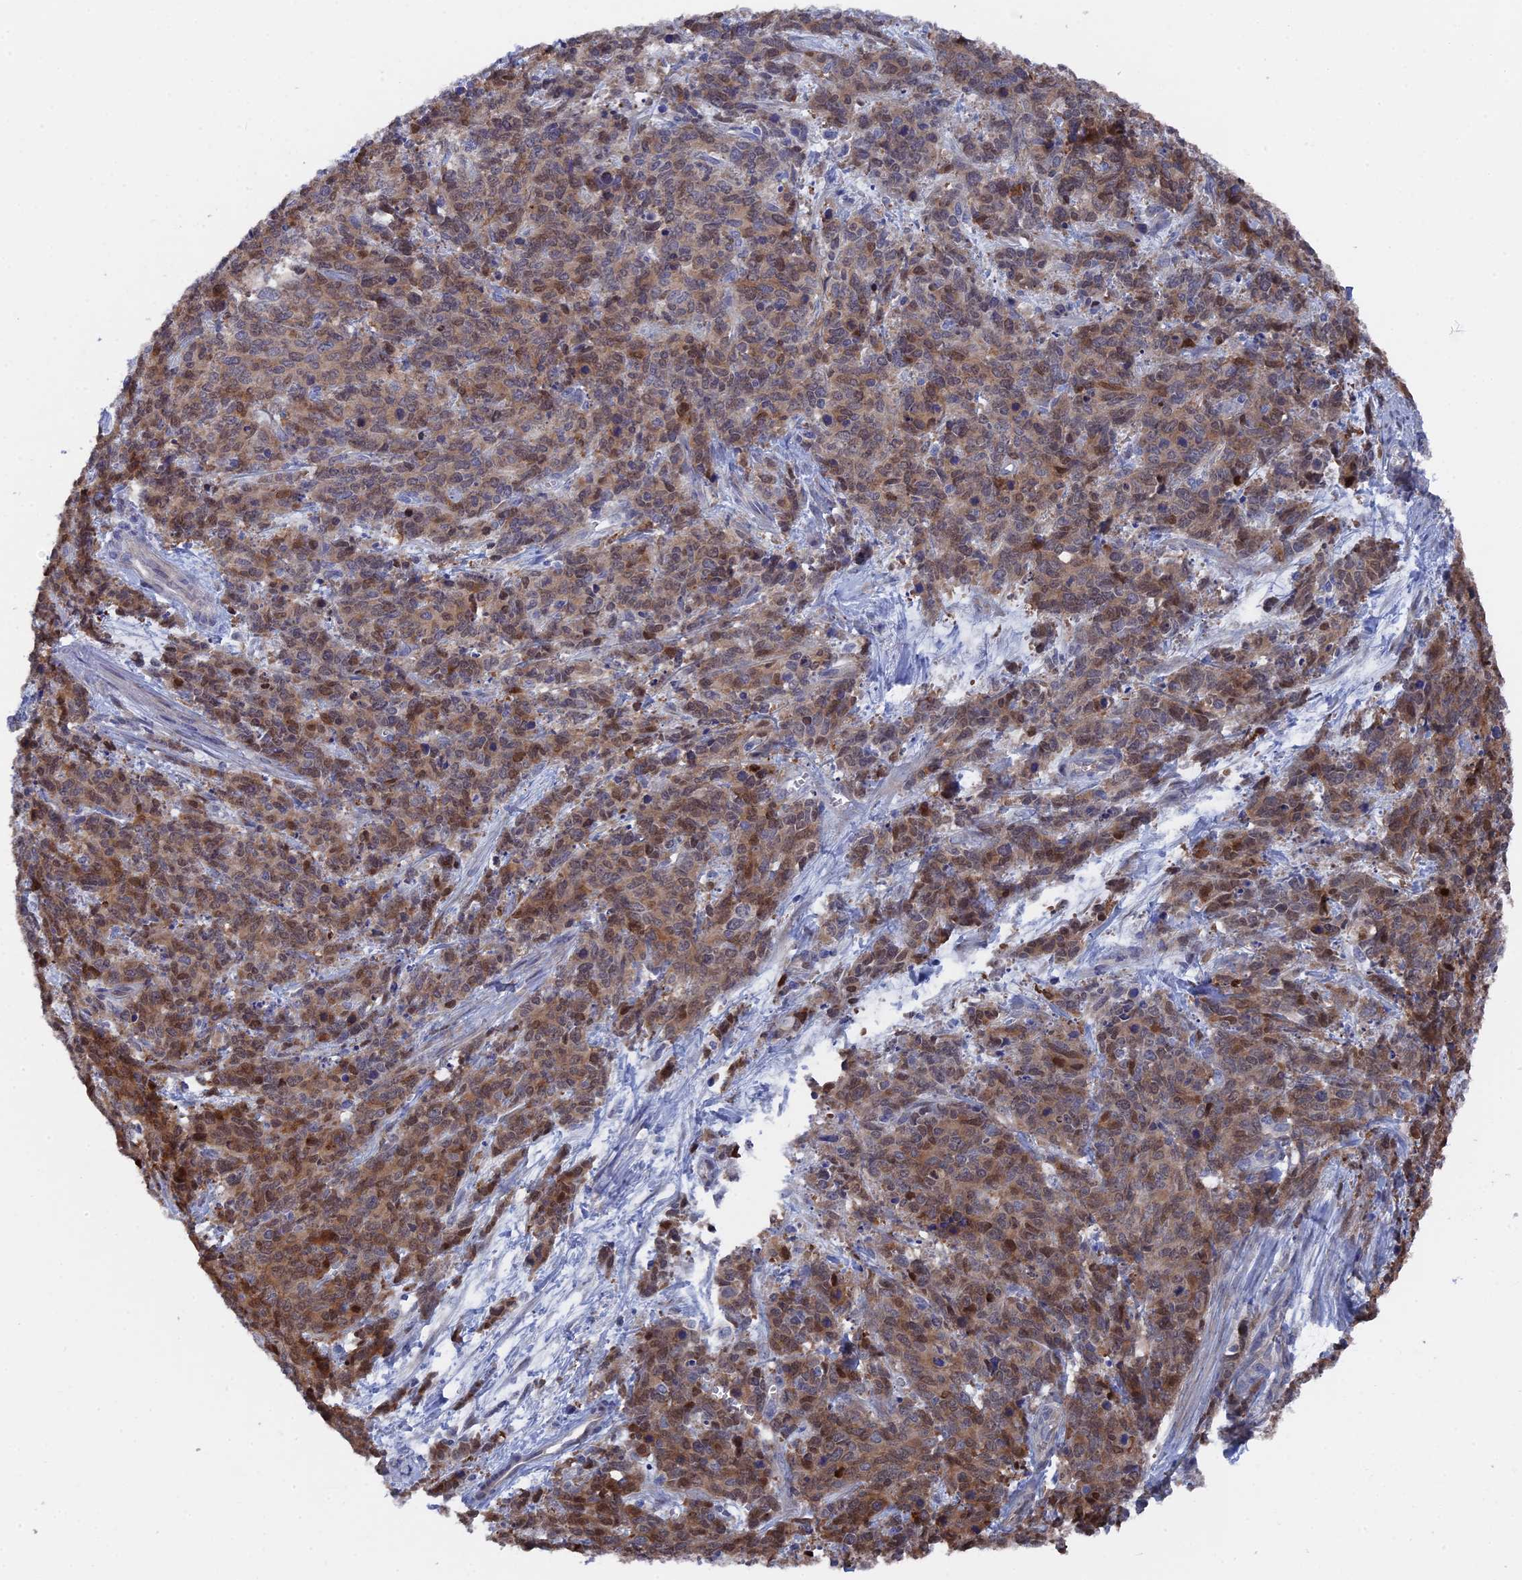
{"staining": {"intensity": "moderate", "quantity": ">75%", "location": "cytoplasmic/membranous,nuclear"}, "tissue": "cervical cancer", "cell_type": "Tumor cells", "image_type": "cancer", "snomed": [{"axis": "morphology", "description": "Squamous cell carcinoma, NOS"}, {"axis": "topography", "description": "Cervix"}], "caption": "Immunohistochemistry (IHC) of cervical cancer demonstrates medium levels of moderate cytoplasmic/membranous and nuclear positivity in about >75% of tumor cells.", "gene": "TMEM161A", "patient": {"sex": "female", "age": 60}}